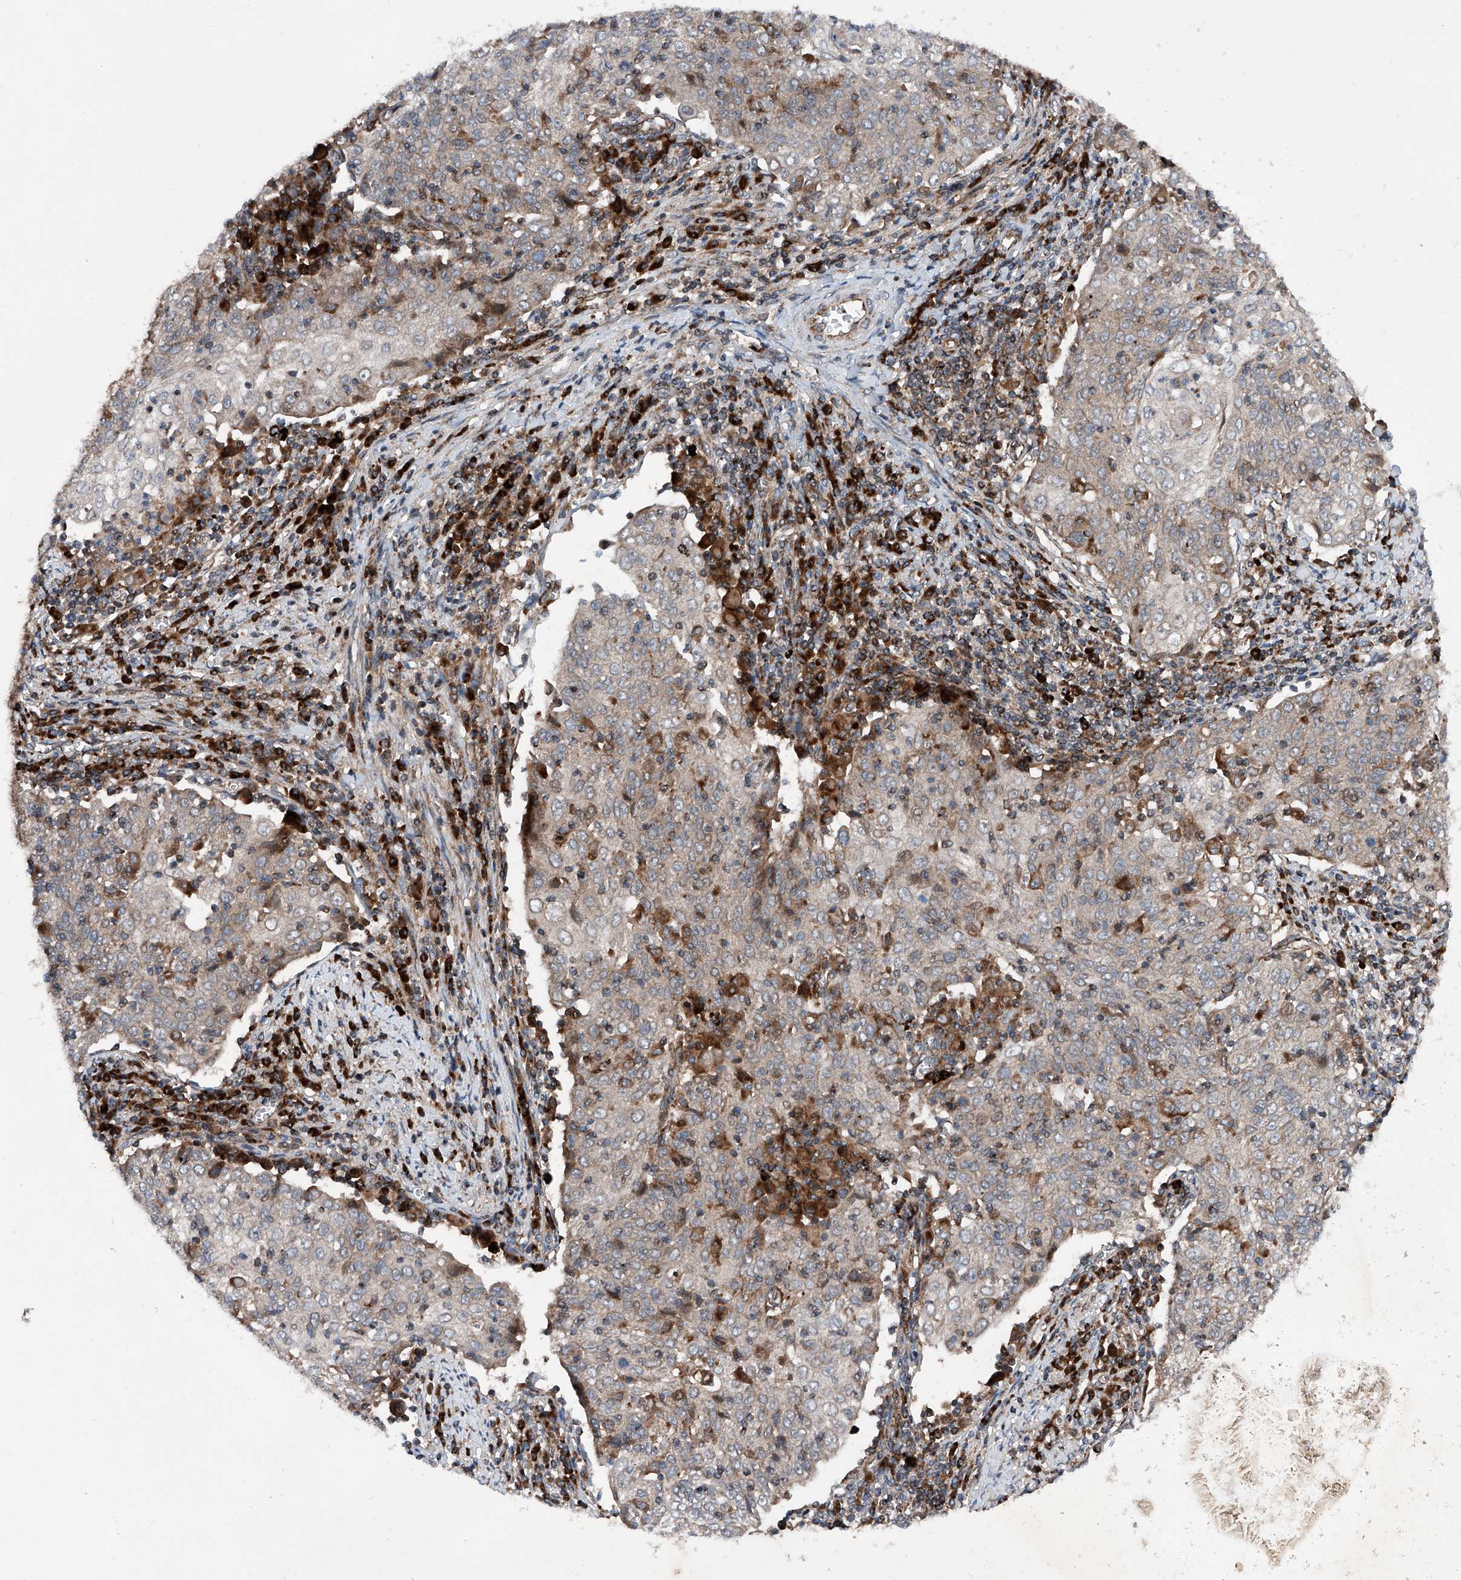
{"staining": {"intensity": "weak", "quantity": "25%-75%", "location": "cytoplasmic/membranous"}, "tissue": "cervical cancer", "cell_type": "Tumor cells", "image_type": "cancer", "snomed": [{"axis": "morphology", "description": "Squamous cell carcinoma, NOS"}, {"axis": "topography", "description": "Cervix"}], "caption": "The immunohistochemical stain highlights weak cytoplasmic/membranous positivity in tumor cells of cervical squamous cell carcinoma tissue. (DAB (3,3'-diaminobenzidine) IHC with brightfield microscopy, high magnification).", "gene": "DAD1", "patient": {"sex": "female", "age": 48}}